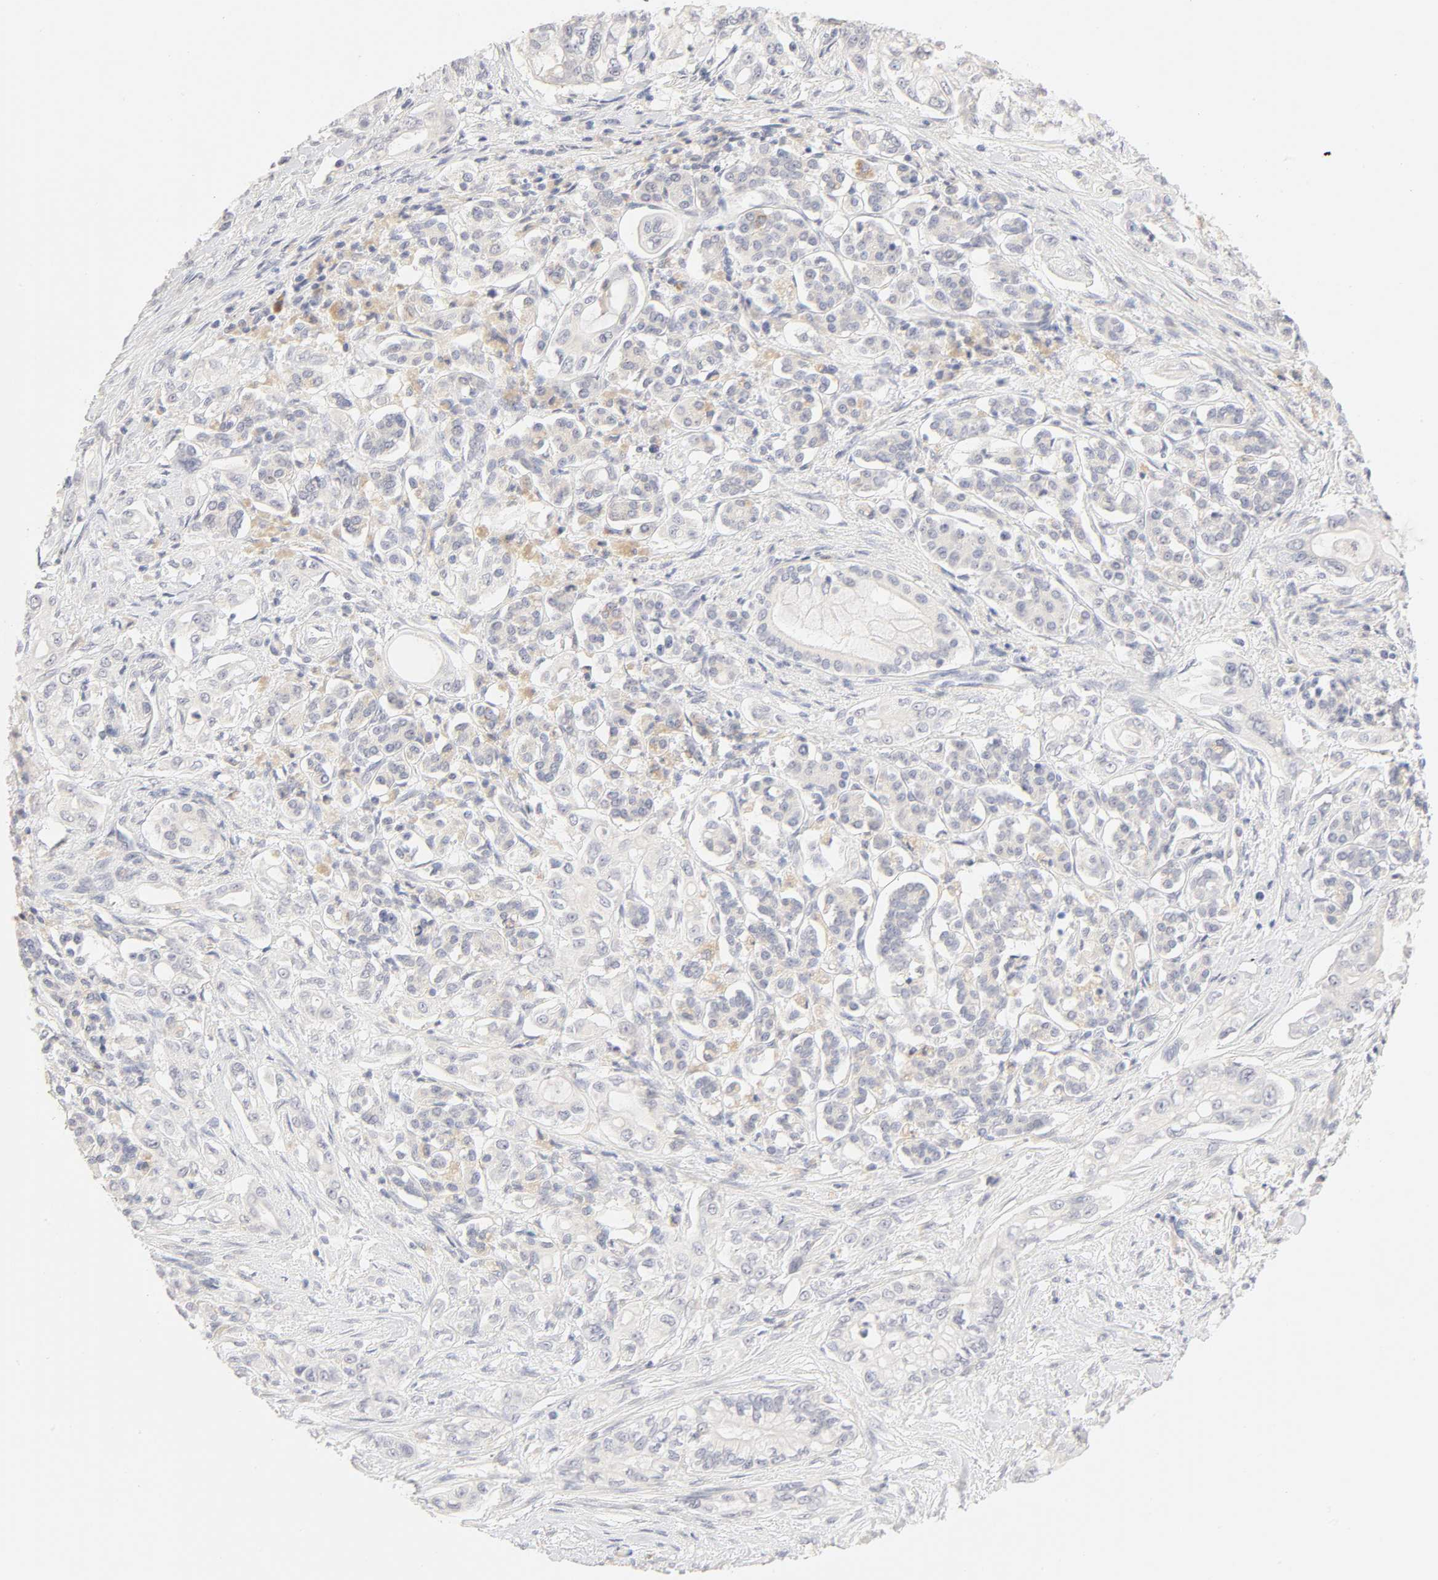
{"staining": {"intensity": "moderate", "quantity": "<25%", "location": "cytoplasmic/membranous"}, "tissue": "pancreatic cancer", "cell_type": "Tumor cells", "image_type": "cancer", "snomed": [{"axis": "morphology", "description": "Normal tissue, NOS"}, {"axis": "topography", "description": "Pancreas"}], "caption": "A histopathology image of pancreatic cancer stained for a protein reveals moderate cytoplasmic/membranous brown staining in tumor cells. (DAB (3,3'-diaminobenzidine) IHC, brown staining for protein, blue staining for nuclei).", "gene": "CYP4B1", "patient": {"sex": "male", "age": 42}}